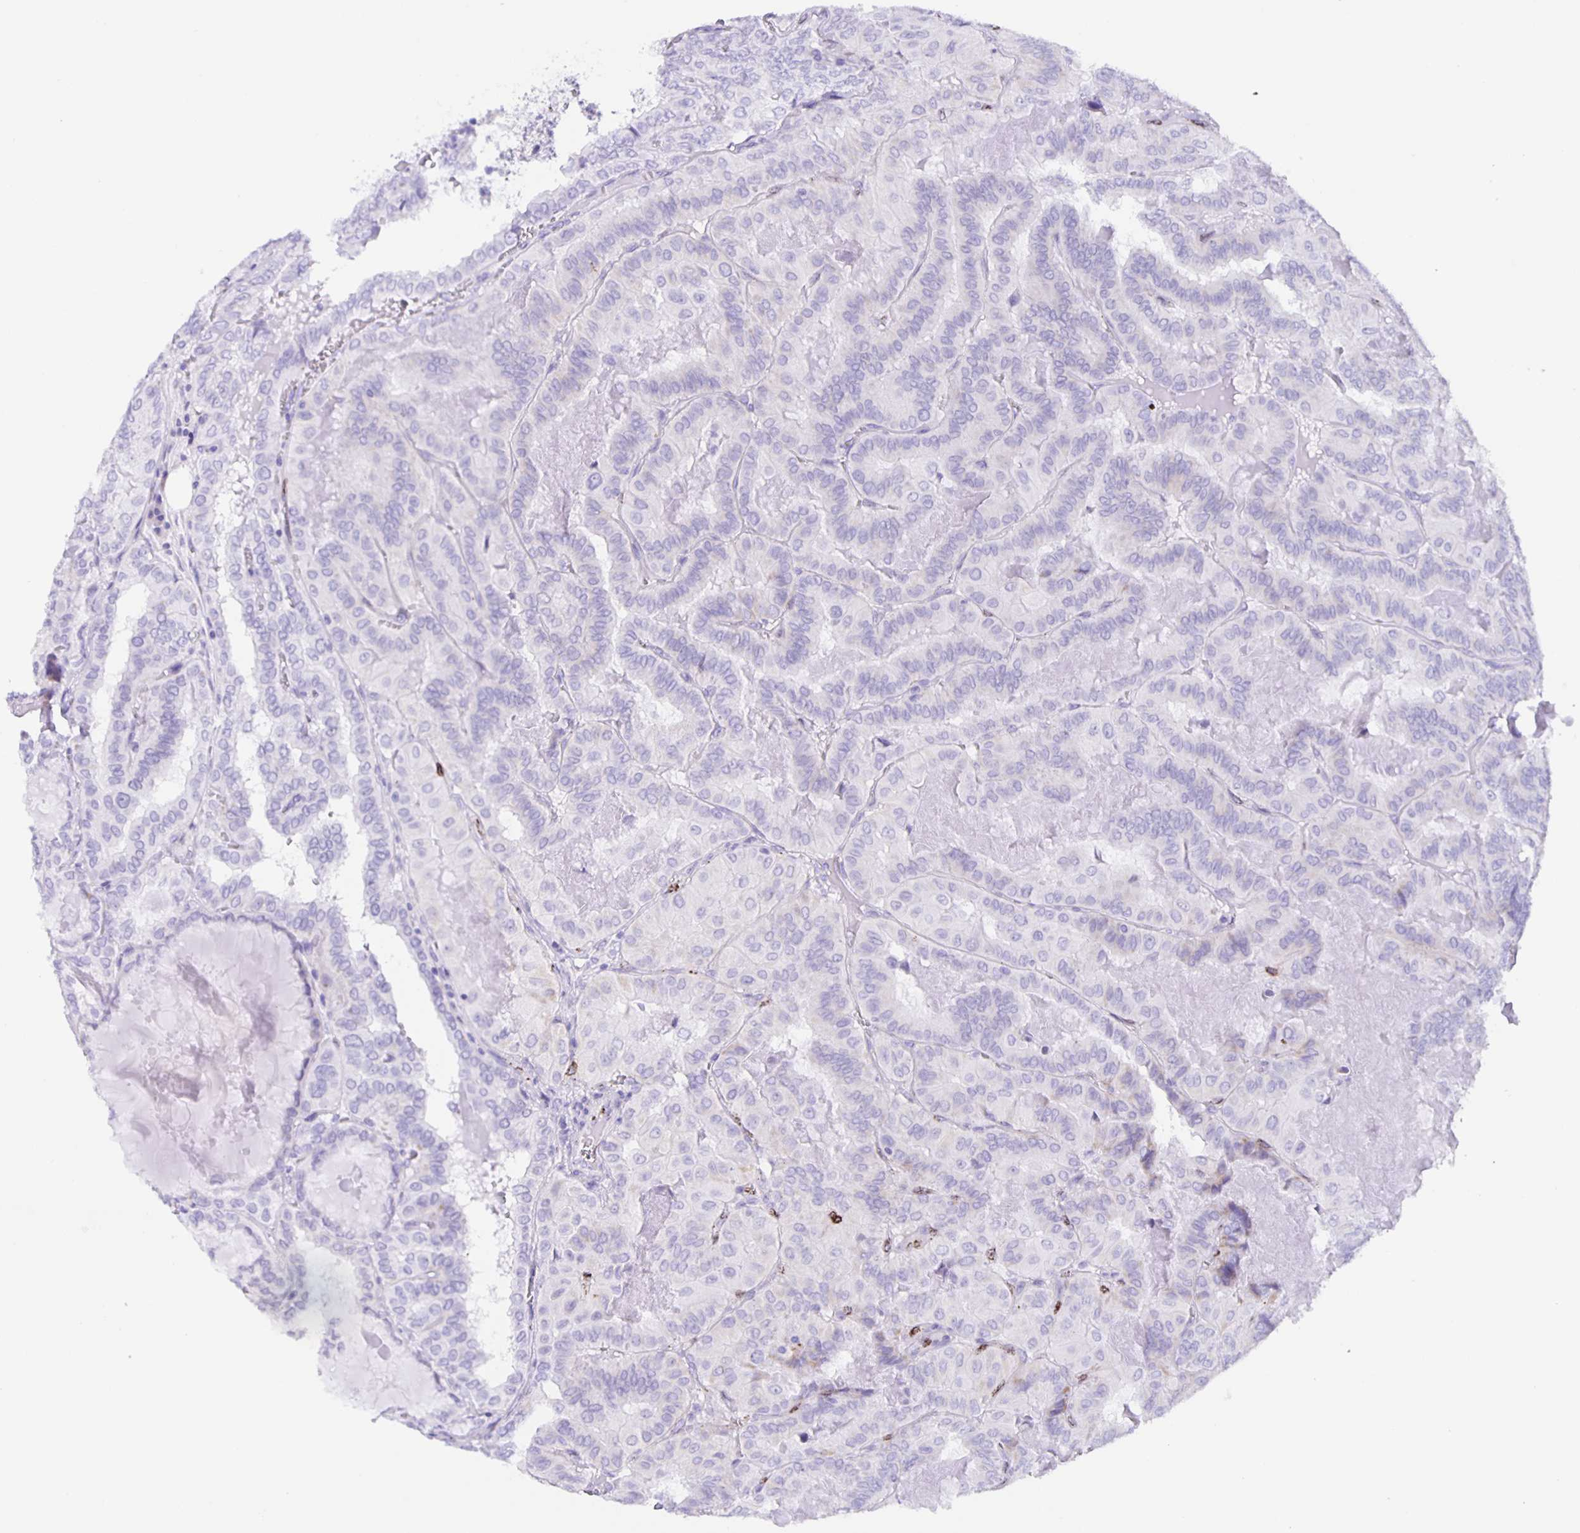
{"staining": {"intensity": "negative", "quantity": "none", "location": "none"}, "tissue": "thyroid cancer", "cell_type": "Tumor cells", "image_type": "cancer", "snomed": [{"axis": "morphology", "description": "Papillary adenocarcinoma, NOS"}, {"axis": "topography", "description": "Thyroid gland"}], "caption": "A high-resolution photomicrograph shows immunohistochemistry staining of thyroid cancer (papillary adenocarcinoma), which shows no significant staining in tumor cells.", "gene": "AQP6", "patient": {"sex": "female", "age": 46}}